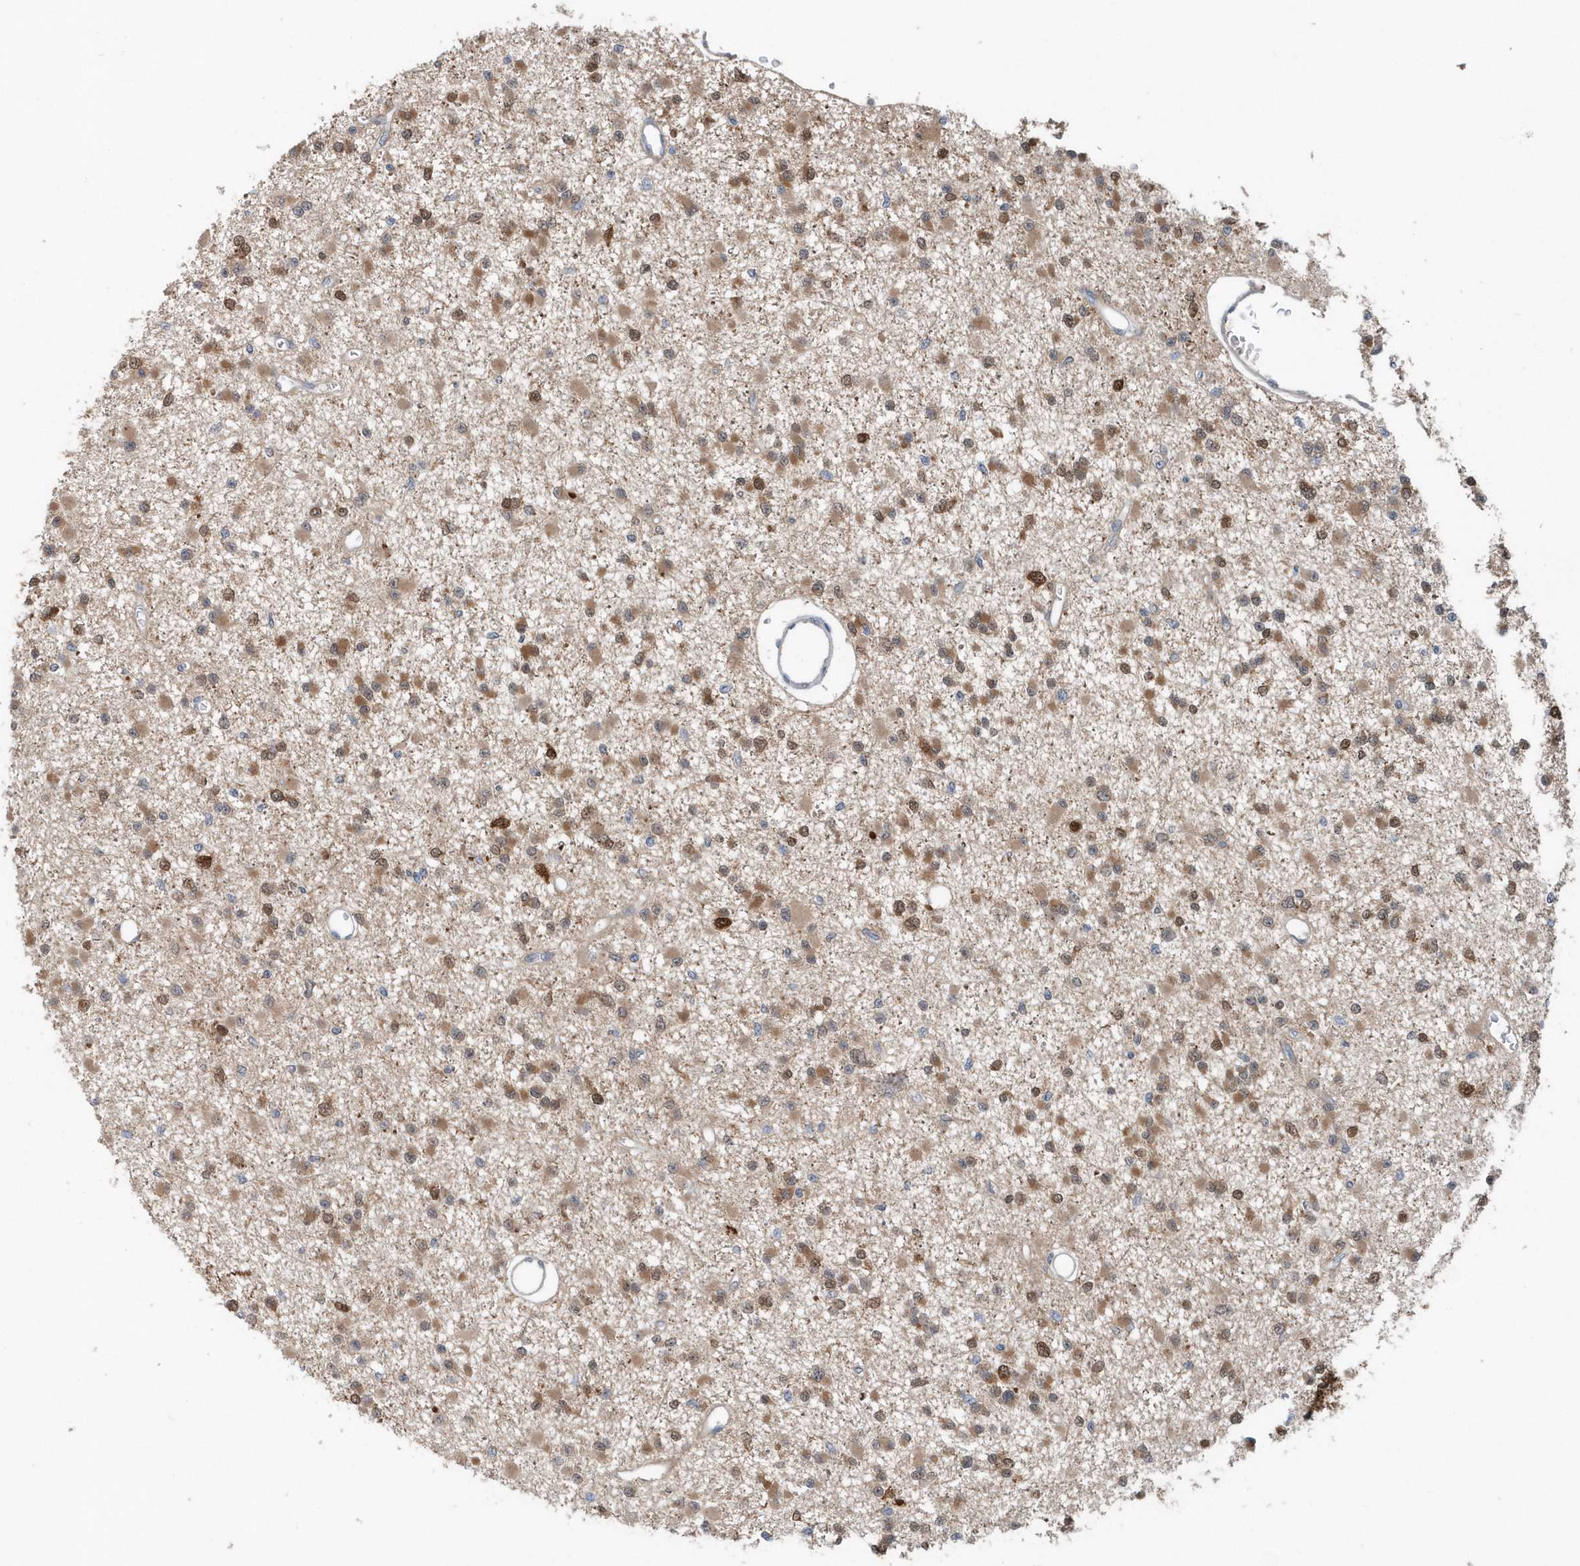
{"staining": {"intensity": "moderate", "quantity": ">75%", "location": "cytoplasmic/membranous"}, "tissue": "glioma", "cell_type": "Tumor cells", "image_type": "cancer", "snomed": [{"axis": "morphology", "description": "Glioma, malignant, Low grade"}, {"axis": "topography", "description": "Brain"}], "caption": "Tumor cells exhibit medium levels of moderate cytoplasmic/membranous staining in approximately >75% of cells in malignant glioma (low-grade). Nuclei are stained in blue.", "gene": "PFN2", "patient": {"sex": "female", "age": 22}}